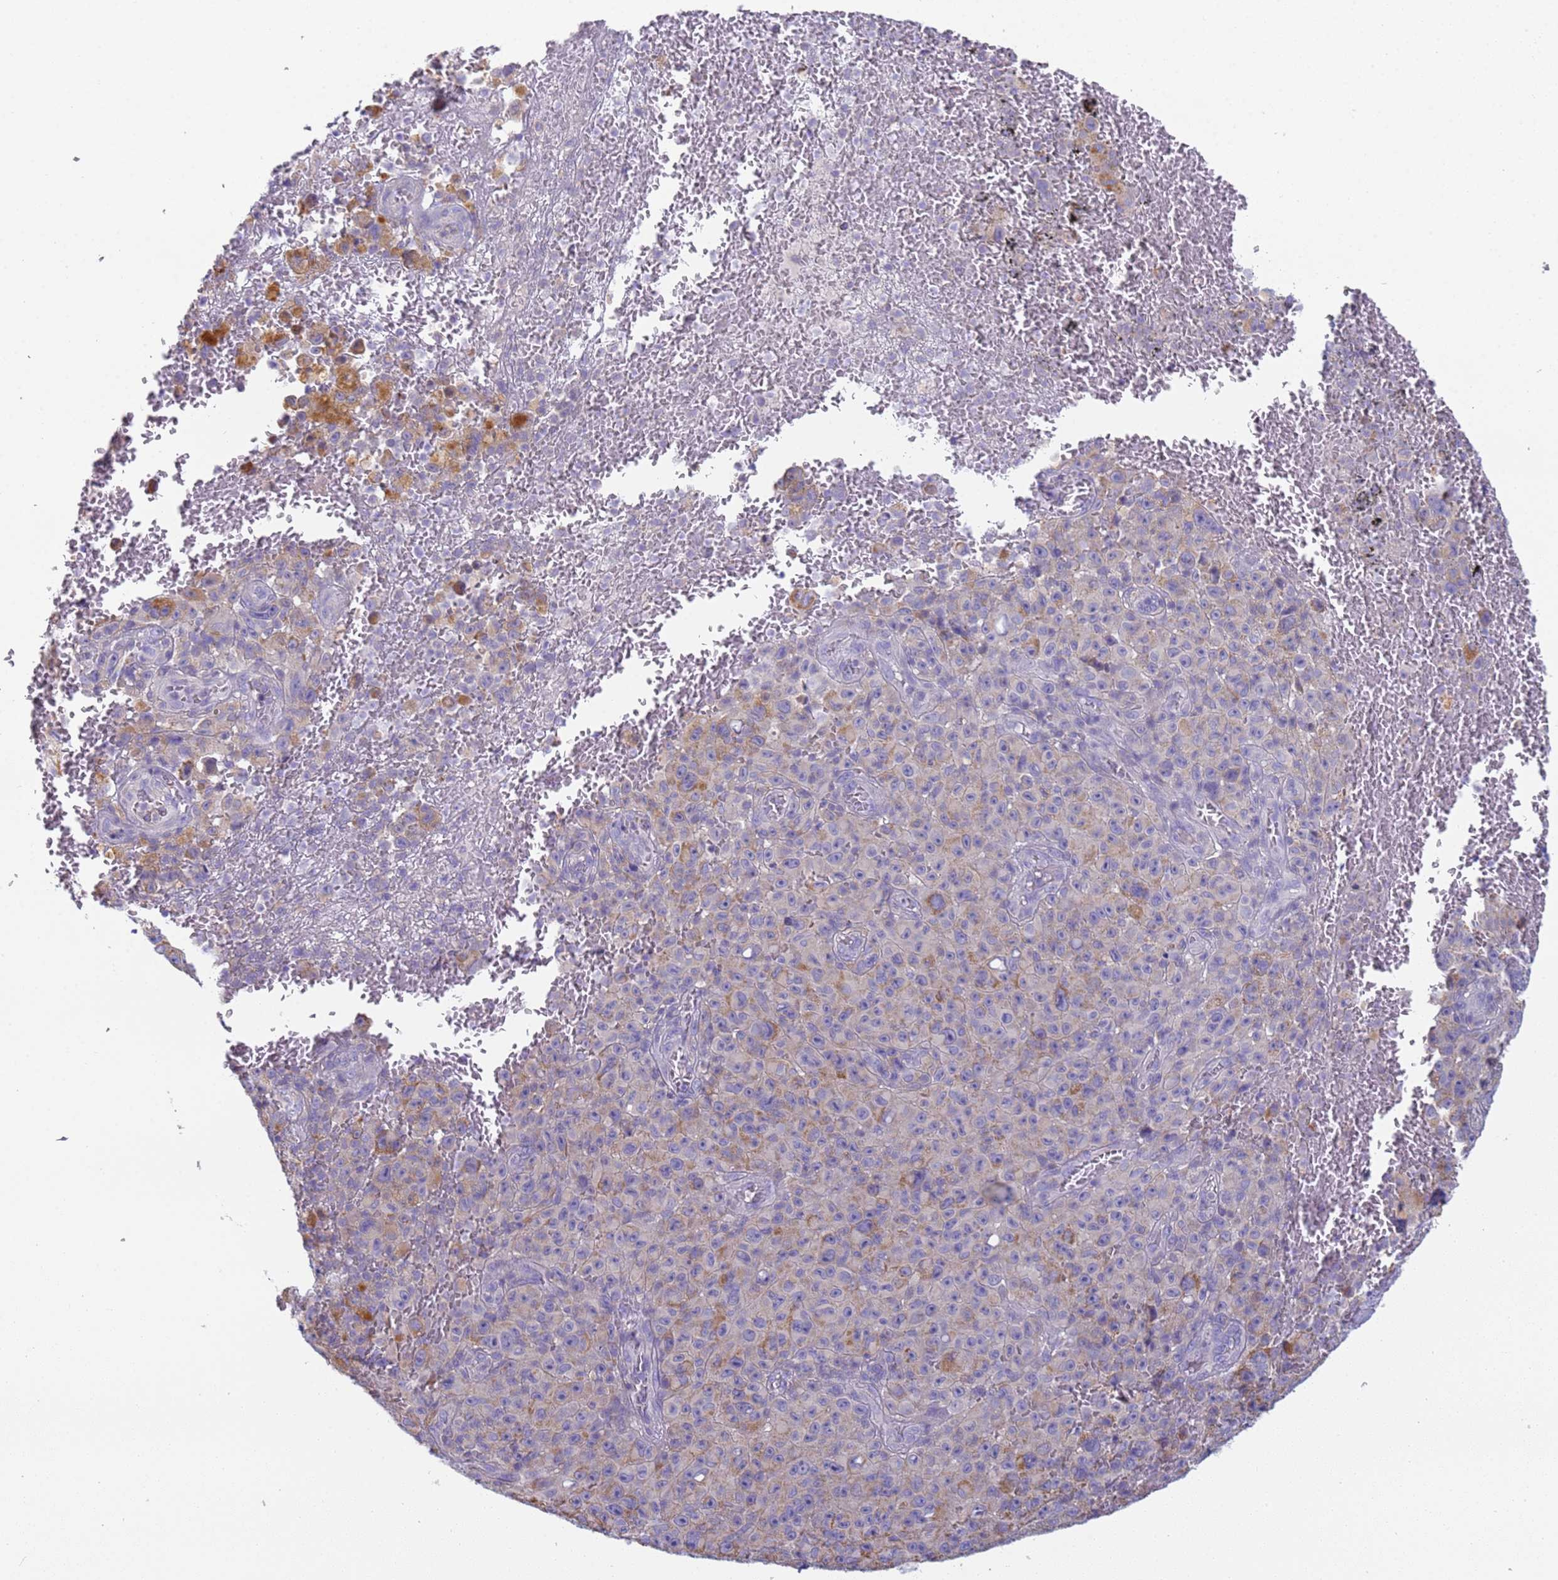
{"staining": {"intensity": "moderate", "quantity": "<25%", "location": "cytoplasmic/membranous"}, "tissue": "melanoma", "cell_type": "Tumor cells", "image_type": "cancer", "snomed": [{"axis": "morphology", "description": "Malignant melanoma, NOS"}, {"axis": "topography", "description": "Skin"}], "caption": "Immunohistochemical staining of malignant melanoma shows low levels of moderate cytoplasmic/membranous expression in about <25% of tumor cells. The staining was performed using DAB (3,3'-diaminobenzidine), with brown indicating positive protein expression. Nuclei are stained blue with hematoxylin.", "gene": "CR1", "patient": {"sex": "female", "age": 82}}